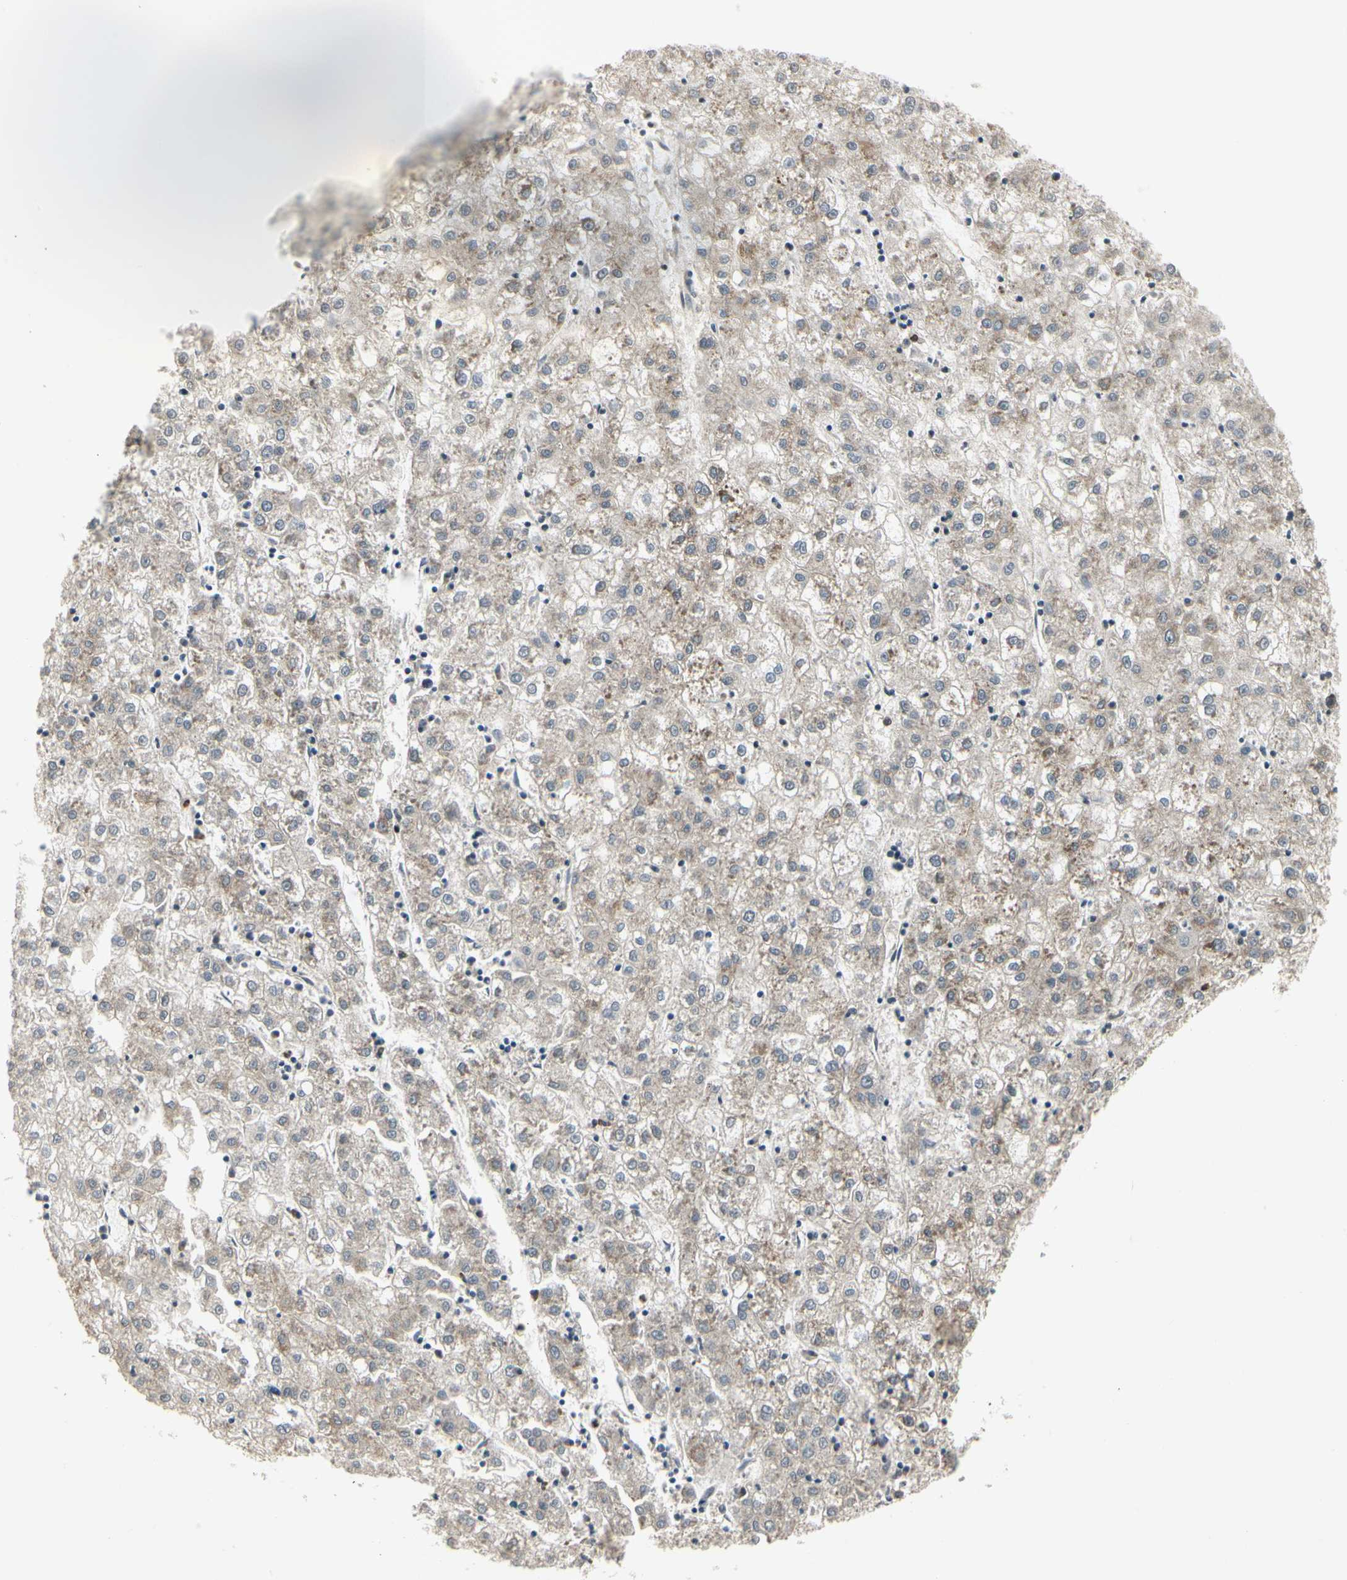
{"staining": {"intensity": "moderate", "quantity": "<25%", "location": "cytoplasmic/membranous"}, "tissue": "liver cancer", "cell_type": "Tumor cells", "image_type": "cancer", "snomed": [{"axis": "morphology", "description": "Carcinoma, Hepatocellular, NOS"}, {"axis": "topography", "description": "Liver"}], "caption": "Brown immunohistochemical staining in hepatocellular carcinoma (liver) demonstrates moderate cytoplasmic/membranous staining in approximately <25% of tumor cells. (DAB IHC, brown staining for protein, blue staining for nuclei).", "gene": "FOXJ2", "patient": {"sex": "male", "age": 72}}